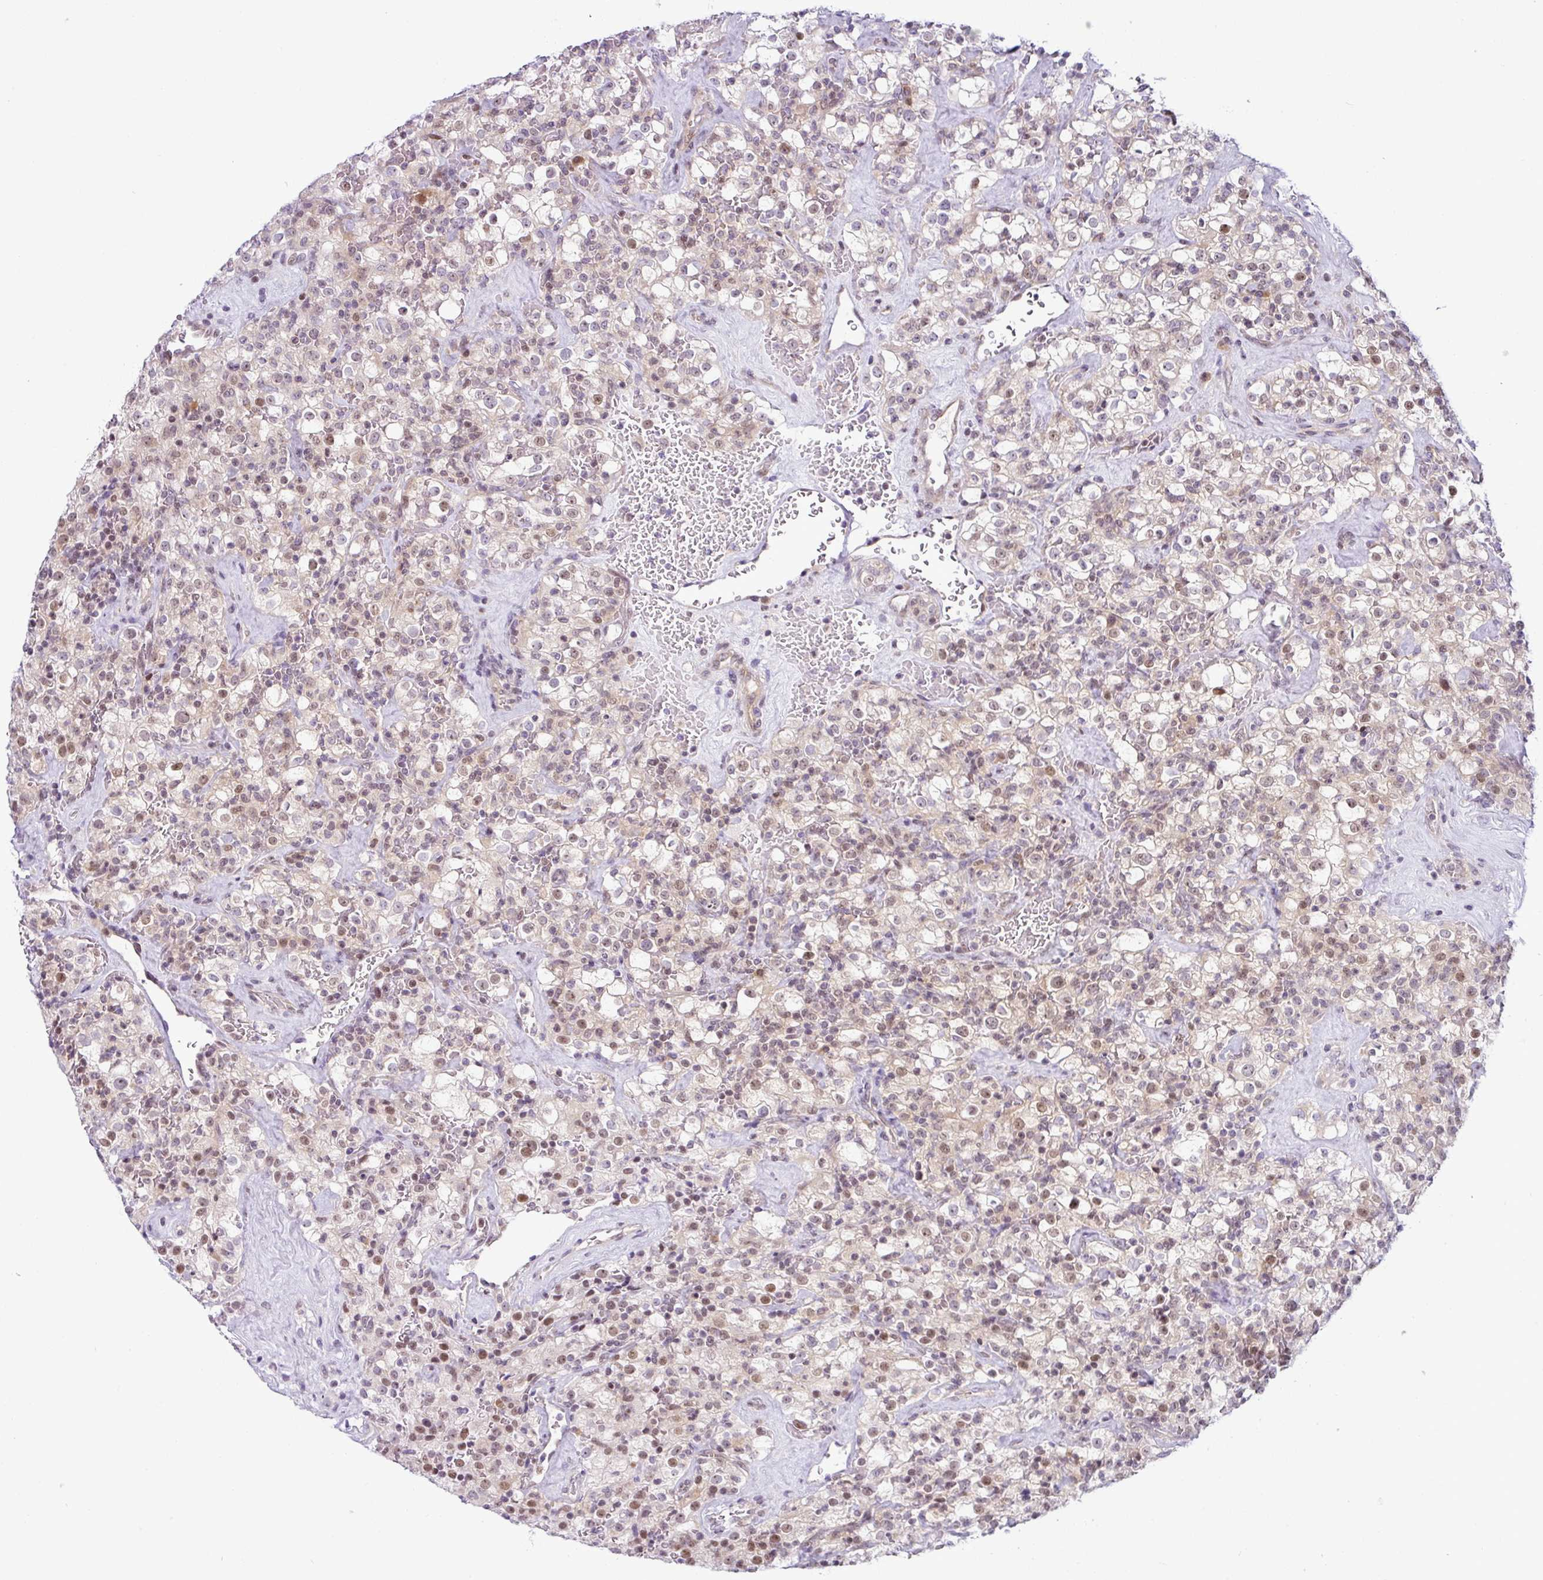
{"staining": {"intensity": "moderate", "quantity": "25%-75%", "location": "cytoplasmic/membranous,nuclear"}, "tissue": "renal cancer", "cell_type": "Tumor cells", "image_type": "cancer", "snomed": [{"axis": "morphology", "description": "Adenocarcinoma, NOS"}, {"axis": "topography", "description": "Kidney"}], "caption": "Tumor cells reveal medium levels of moderate cytoplasmic/membranous and nuclear expression in about 25%-75% of cells in human renal cancer (adenocarcinoma). Using DAB (brown) and hematoxylin (blue) stains, captured at high magnification using brightfield microscopy.", "gene": "NDUFB2", "patient": {"sex": "female", "age": 74}}